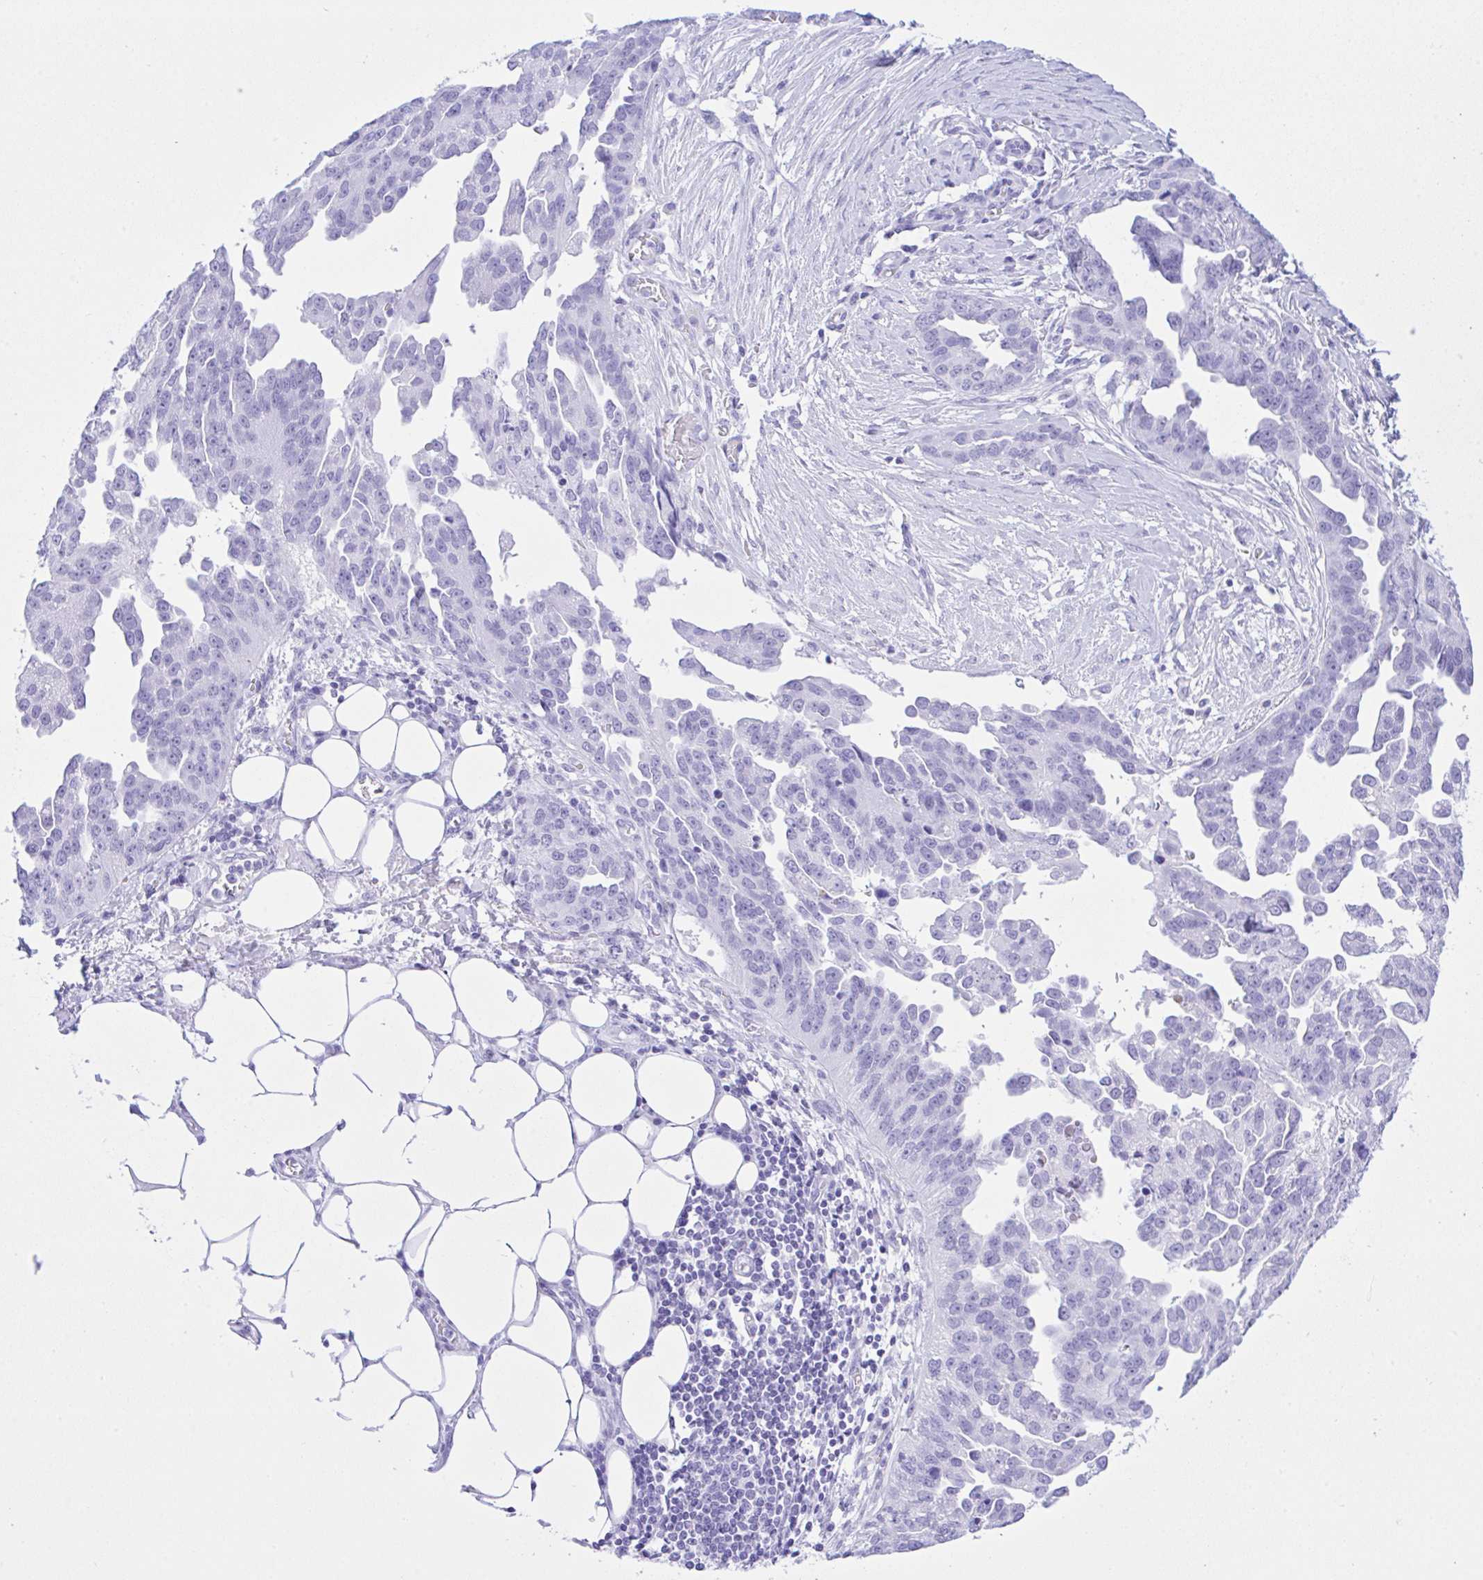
{"staining": {"intensity": "negative", "quantity": "none", "location": "none"}, "tissue": "ovarian cancer", "cell_type": "Tumor cells", "image_type": "cancer", "snomed": [{"axis": "morphology", "description": "Cystadenocarcinoma, serous, NOS"}, {"axis": "topography", "description": "Ovary"}], "caption": "This is an IHC micrograph of ovarian cancer. There is no staining in tumor cells.", "gene": "SELENOV", "patient": {"sex": "female", "age": 75}}